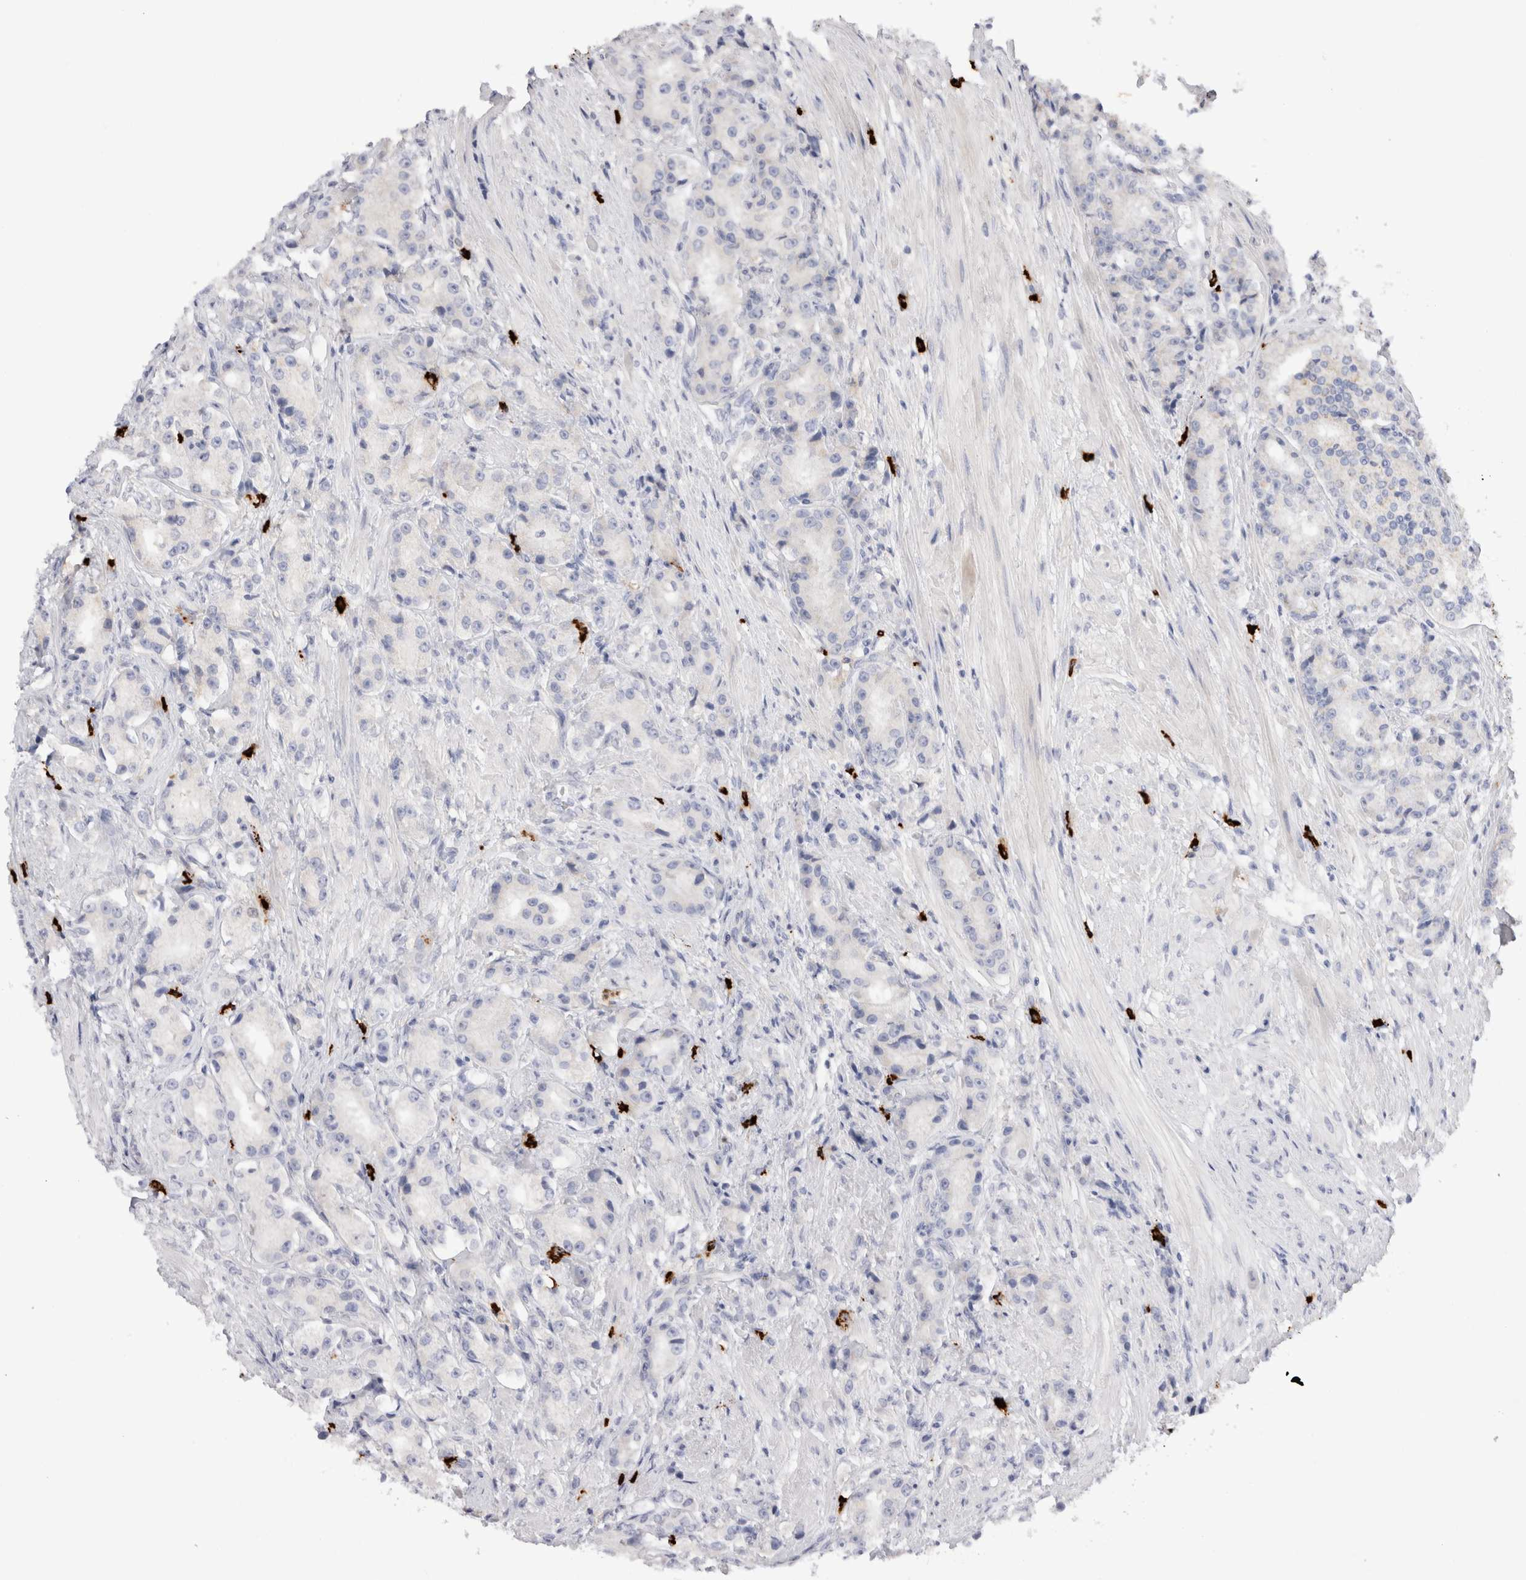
{"staining": {"intensity": "negative", "quantity": "none", "location": "none"}, "tissue": "prostate cancer", "cell_type": "Tumor cells", "image_type": "cancer", "snomed": [{"axis": "morphology", "description": "Adenocarcinoma, High grade"}, {"axis": "topography", "description": "Prostate"}], "caption": "An immunohistochemistry (IHC) histopathology image of high-grade adenocarcinoma (prostate) is shown. There is no staining in tumor cells of high-grade adenocarcinoma (prostate).", "gene": "SPINK2", "patient": {"sex": "male", "age": 60}}